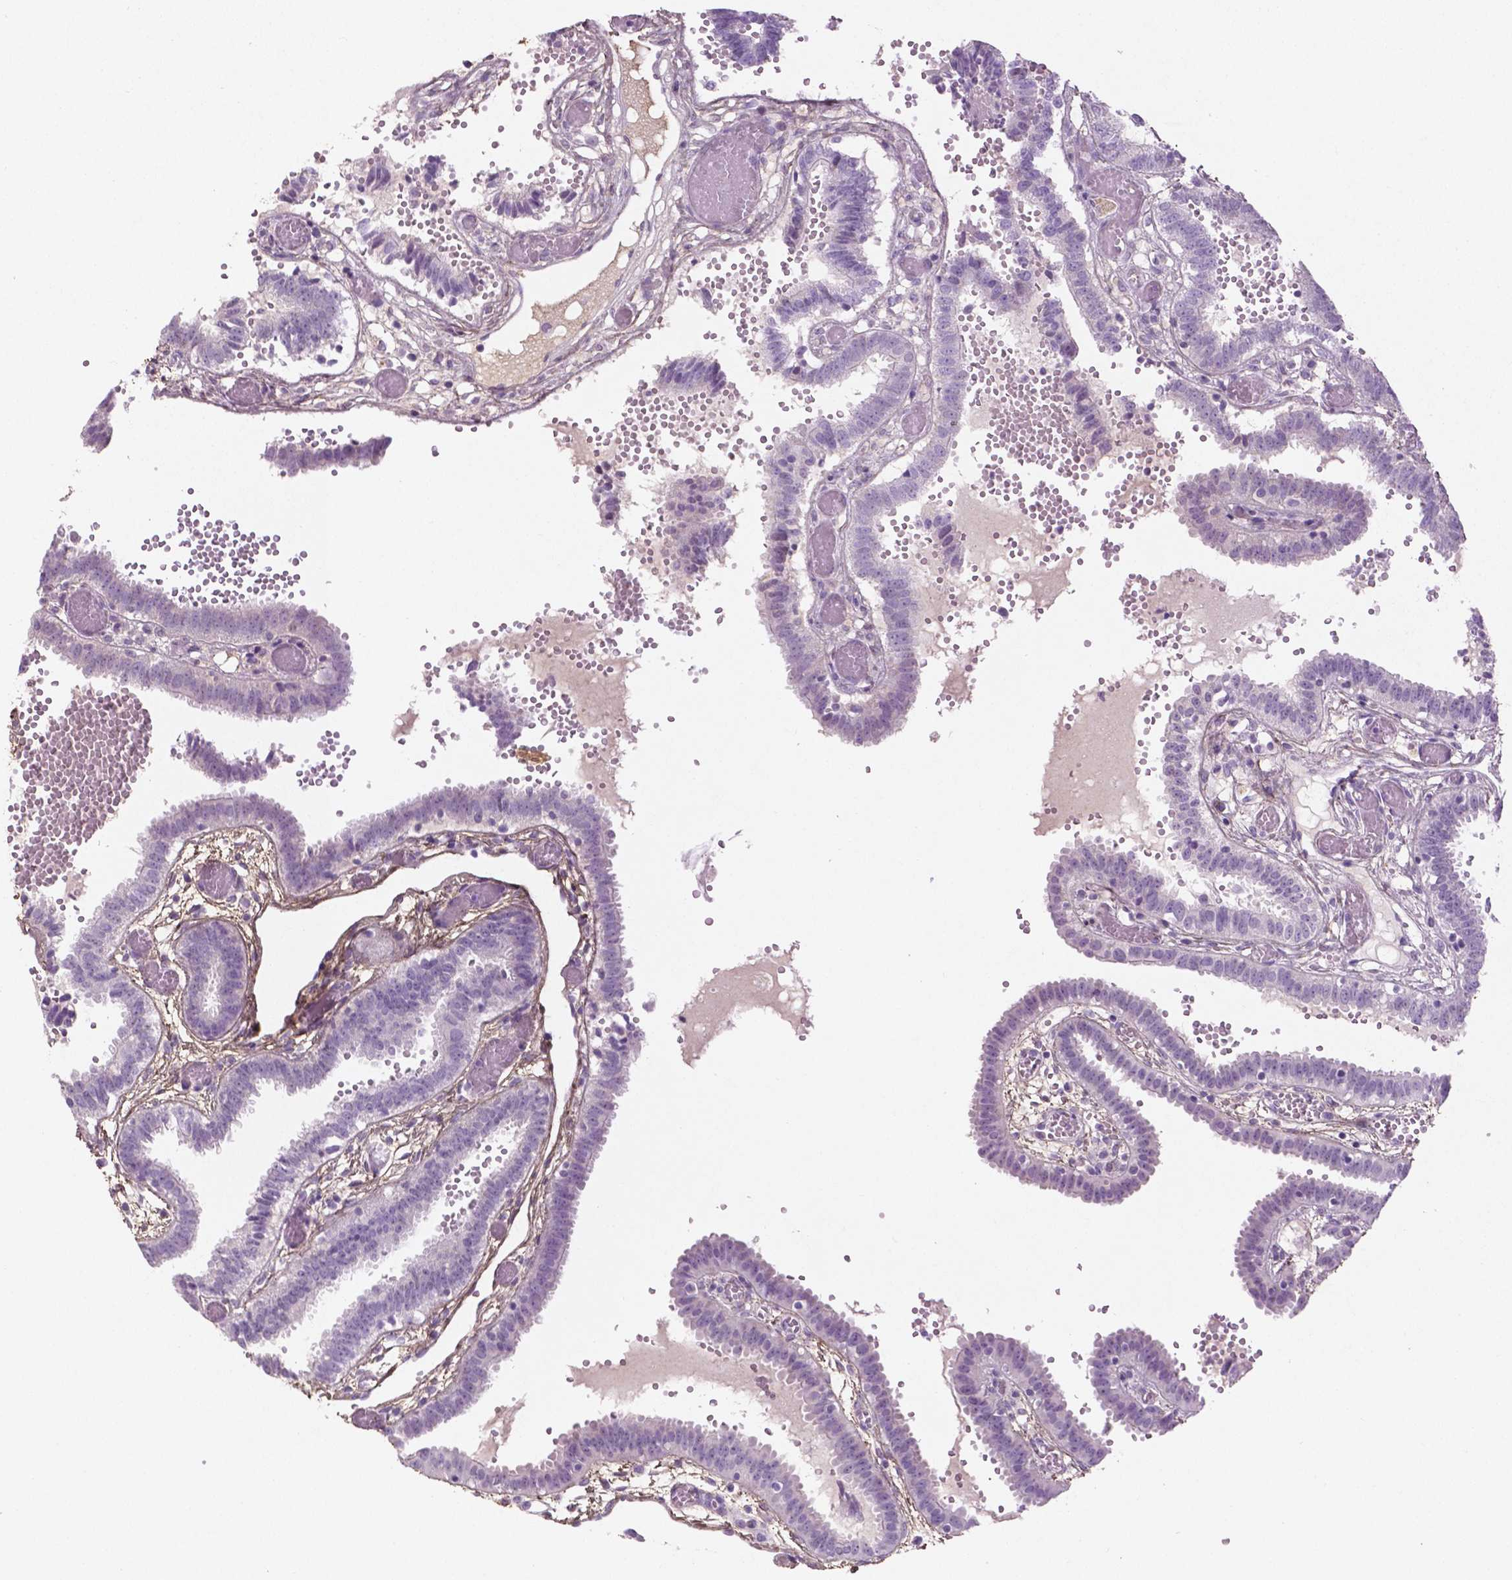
{"staining": {"intensity": "negative", "quantity": "none", "location": "none"}, "tissue": "fallopian tube", "cell_type": "Glandular cells", "image_type": "normal", "snomed": [{"axis": "morphology", "description": "Normal tissue, NOS"}, {"axis": "topography", "description": "Fallopian tube"}], "caption": "An immunohistochemistry (IHC) histopathology image of benign fallopian tube is shown. There is no staining in glandular cells of fallopian tube.", "gene": "DLG2", "patient": {"sex": "female", "age": 37}}